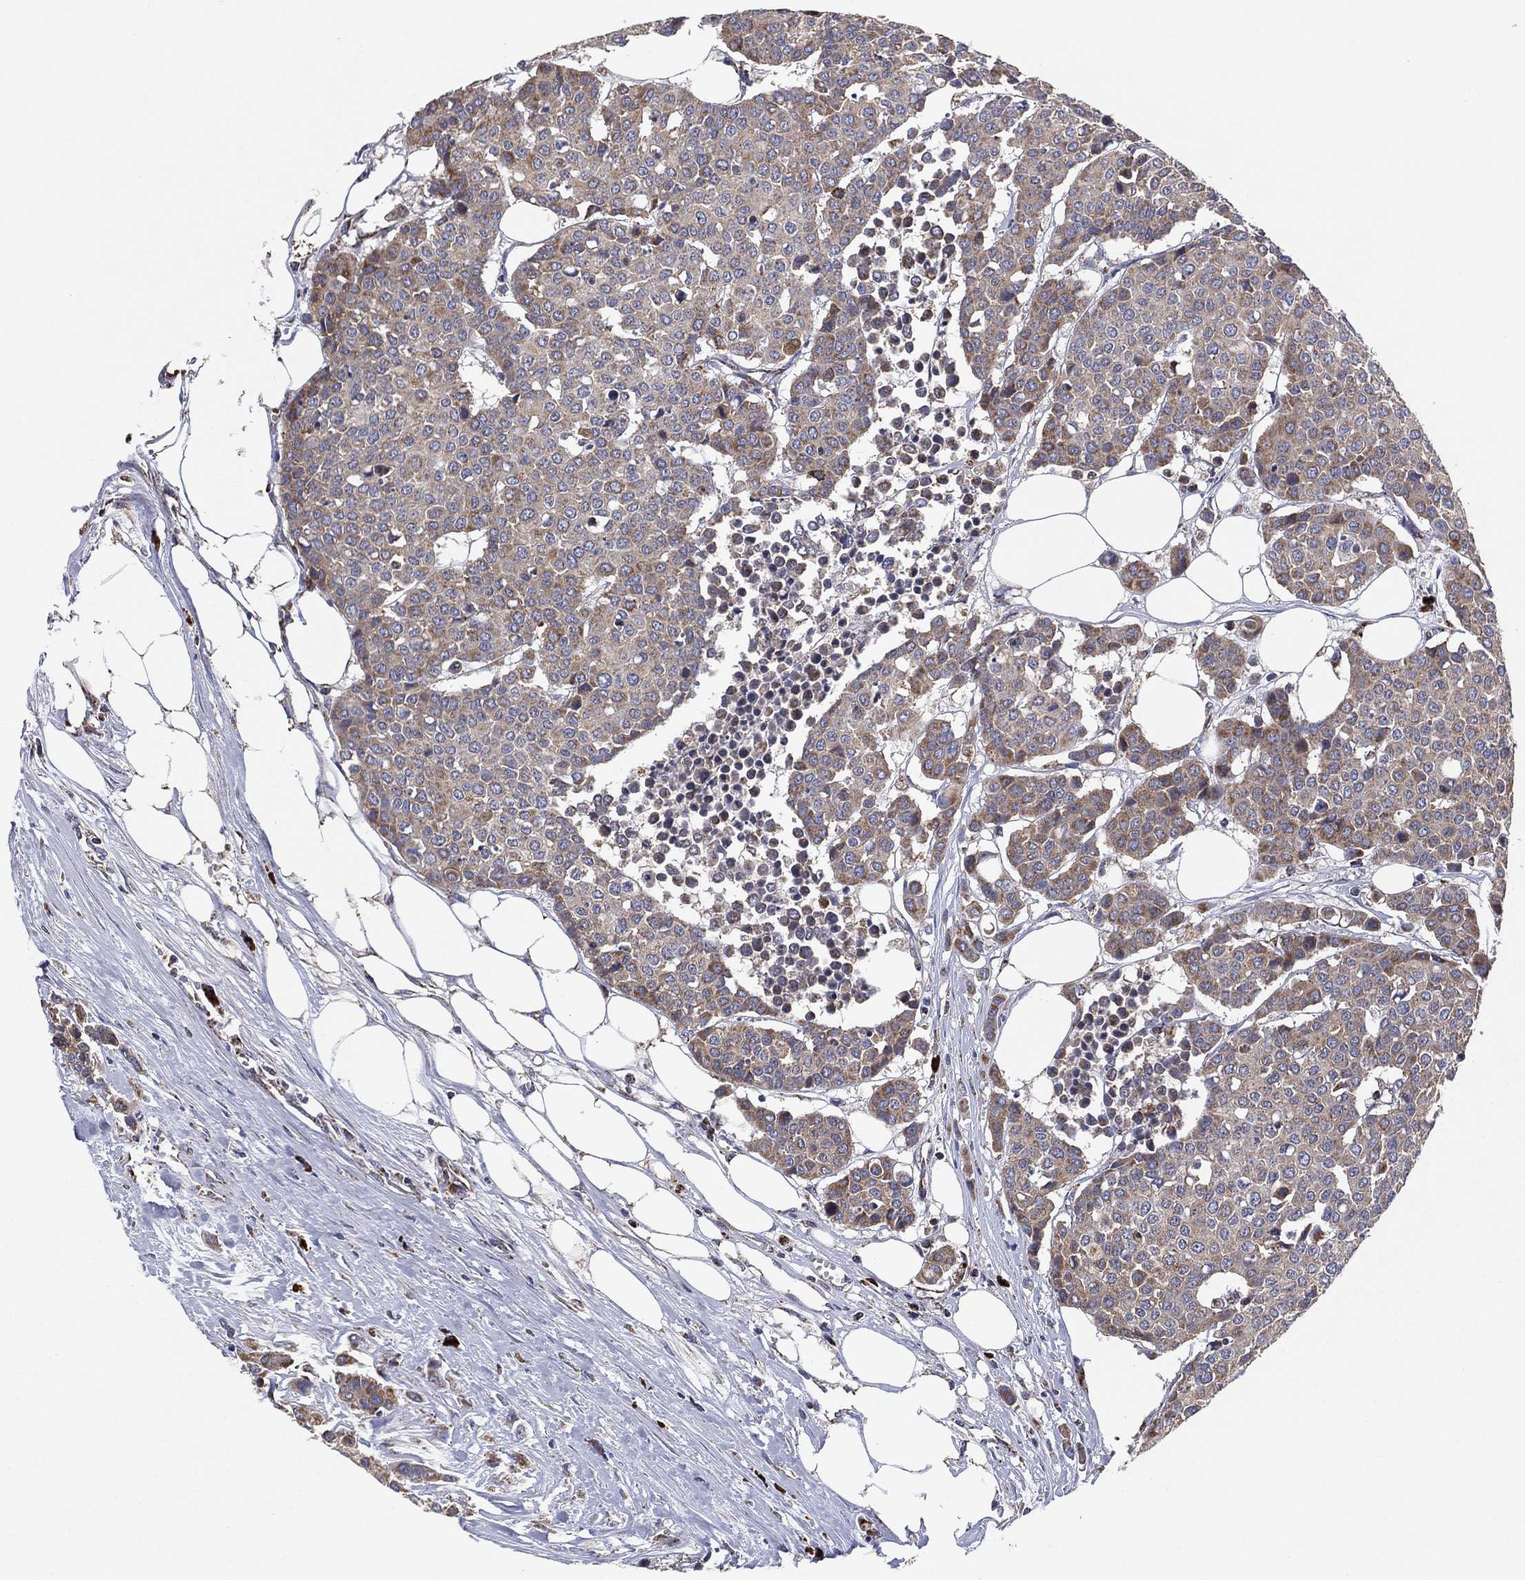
{"staining": {"intensity": "moderate", "quantity": "<25%", "location": "cytoplasmic/membranous"}, "tissue": "carcinoid", "cell_type": "Tumor cells", "image_type": "cancer", "snomed": [{"axis": "morphology", "description": "Carcinoid, malignant, NOS"}, {"axis": "topography", "description": "Colon"}], "caption": "Brown immunohistochemical staining in human carcinoid shows moderate cytoplasmic/membranous staining in approximately <25% of tumor cells.", "gene": "PPP2R5A", "patient": {"sex": "male", "age": 81}}